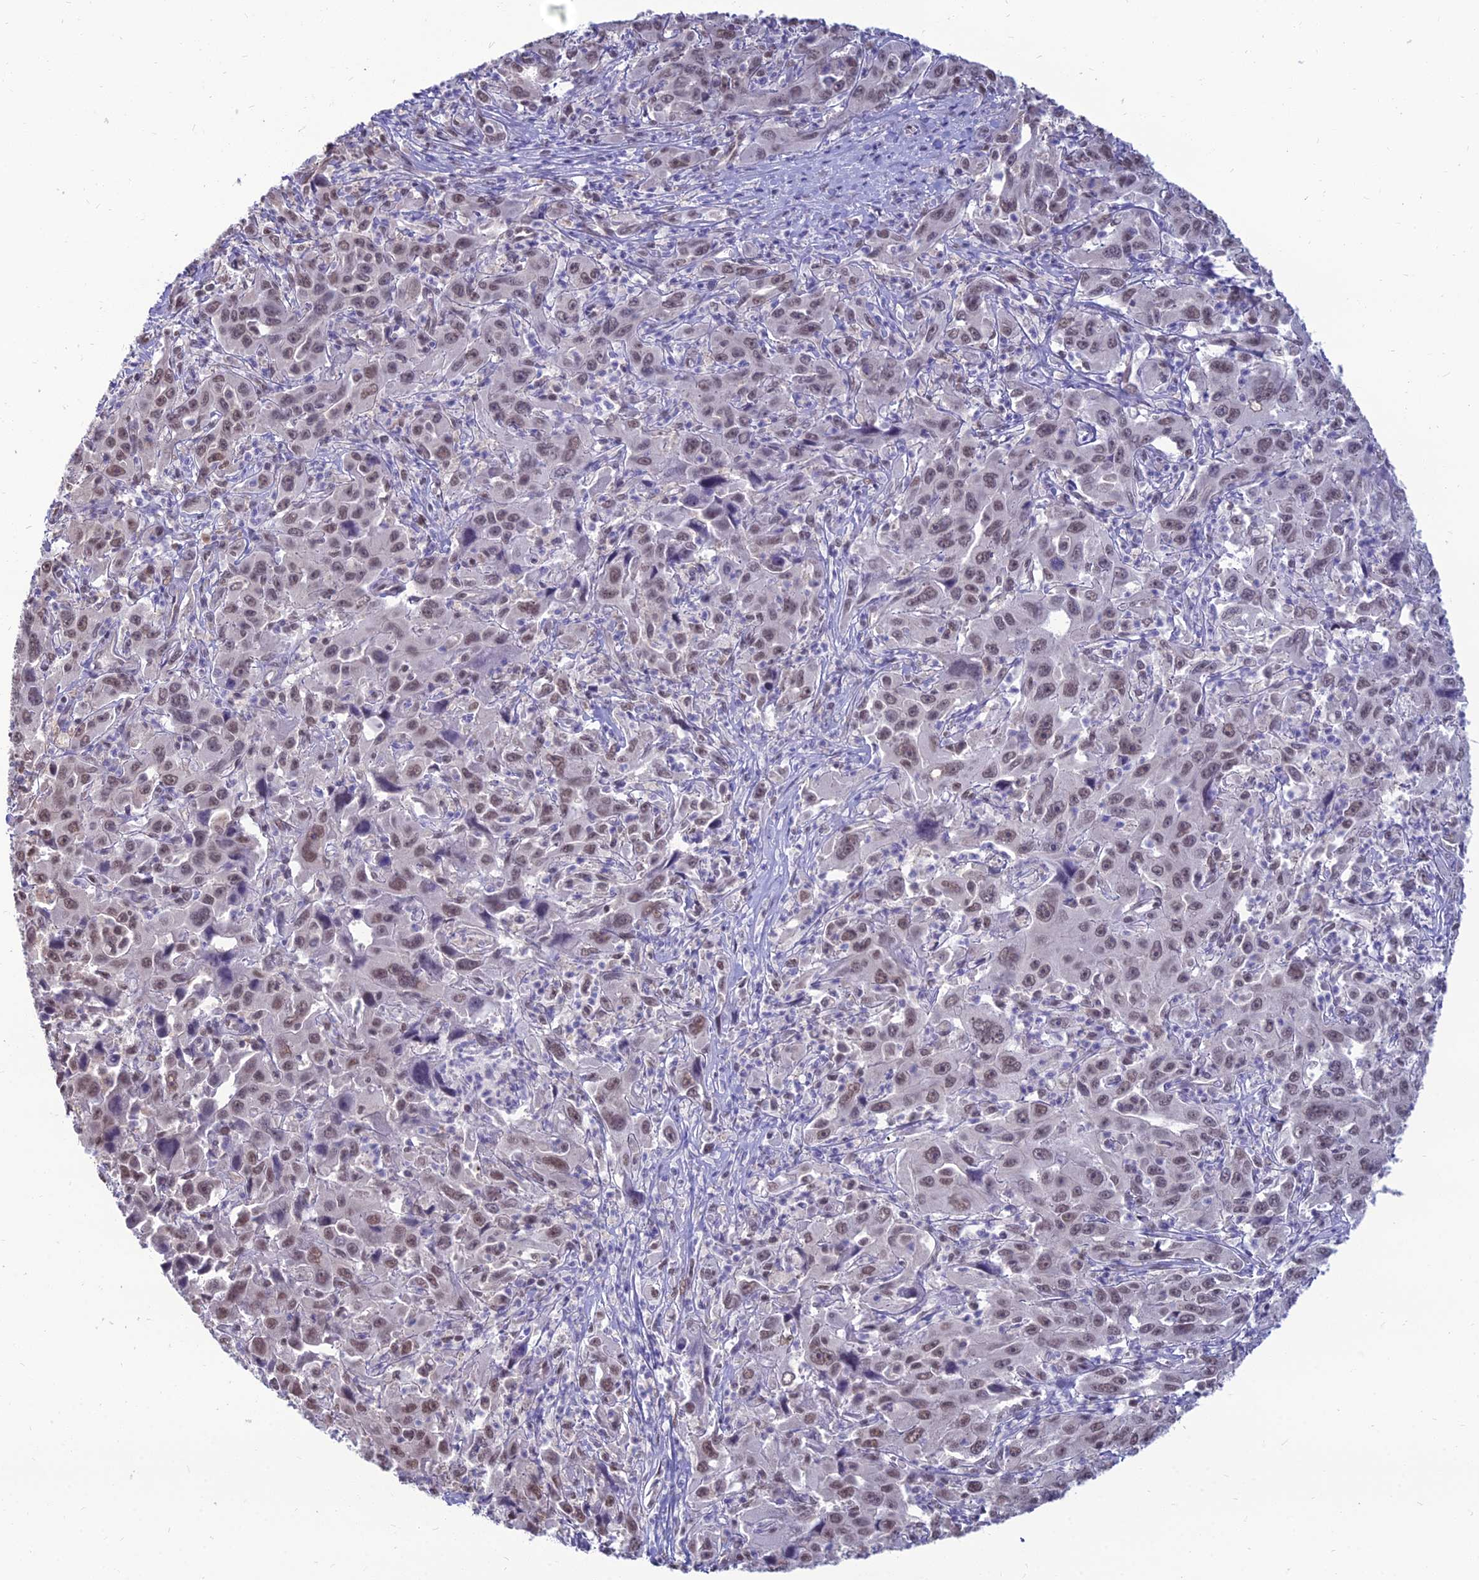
{"staining": {"intensity": "weak", "quantity": ">75%", "location": "nuclear"}, "tissue": "liver cancer", "cell_type": "Tumor cells", "image_type": "cancer", "snomed": [{"axis": "morphology", "description": "Carcinoma, Hepatocellular, NOS"}, {"axis": "topography", "description": "Liver"}], "caption": "Human hepatocellular carcinoma (liver) stained for a protein (brown) demonstrates weak nuclear positive staining in about >75% of tumor cells.", "gene": "SRSF7", "patient": {"sex": "male", "age": 63}}